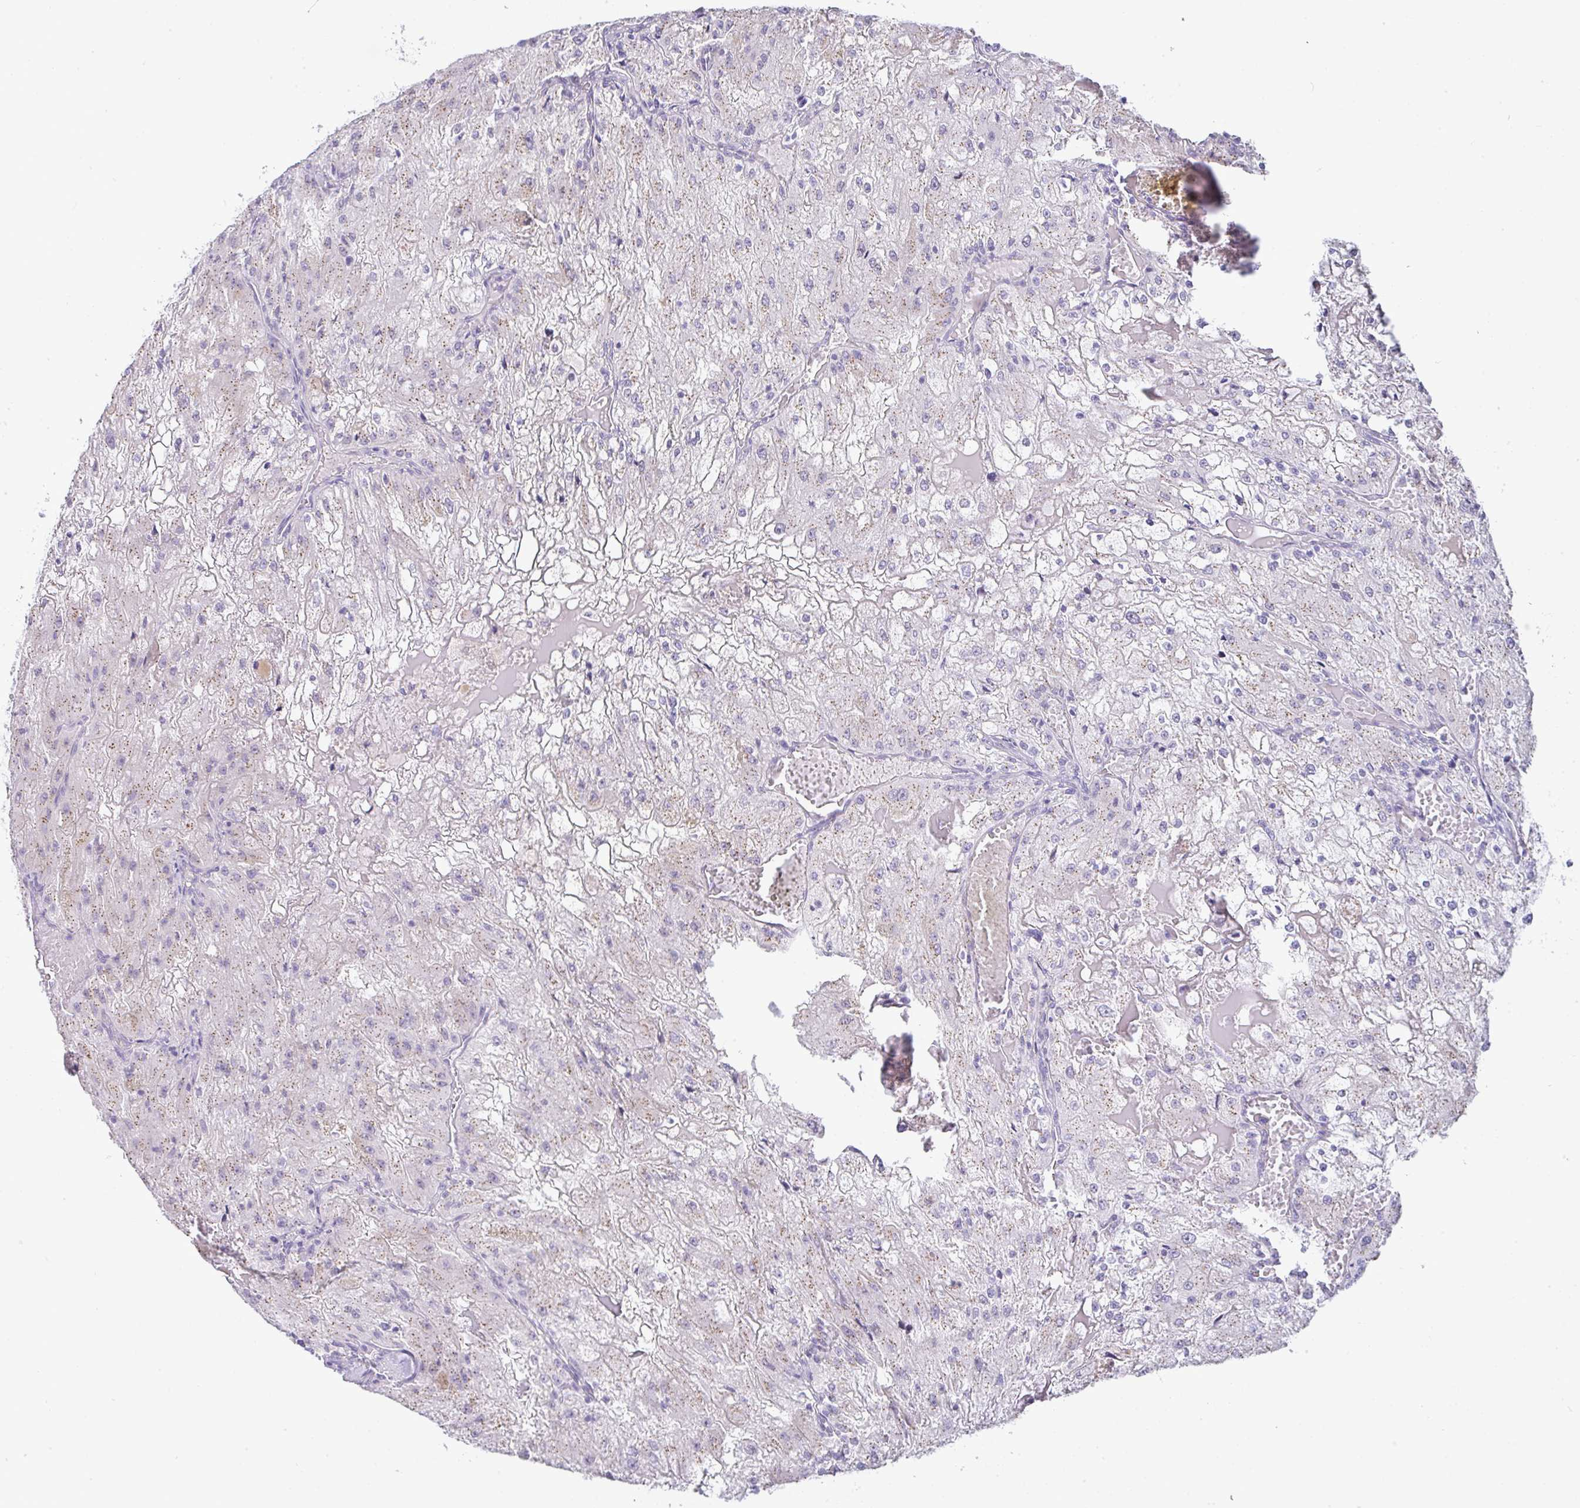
{"staining": {"intensity": "negative", "quantity": "none", "location": "none"}, "tissue": "renal cancer", "cell_type": "Tumor cells", "image_type": "cancer", "snomed": [{"axis": "morphology", "description": "Adenocarcinoma, NOS"}, {"axis": "topography", "description": "Kidney"}], "caption": "Immunohistochemistry histopathology image of neoplastic tissue: human adenocarcinoma (renal) stained with DAB demonstrates no significant protein expression in tumor cells.", "gene": "FAM177A1", "patient": {"sex": "female", "age": 74}}